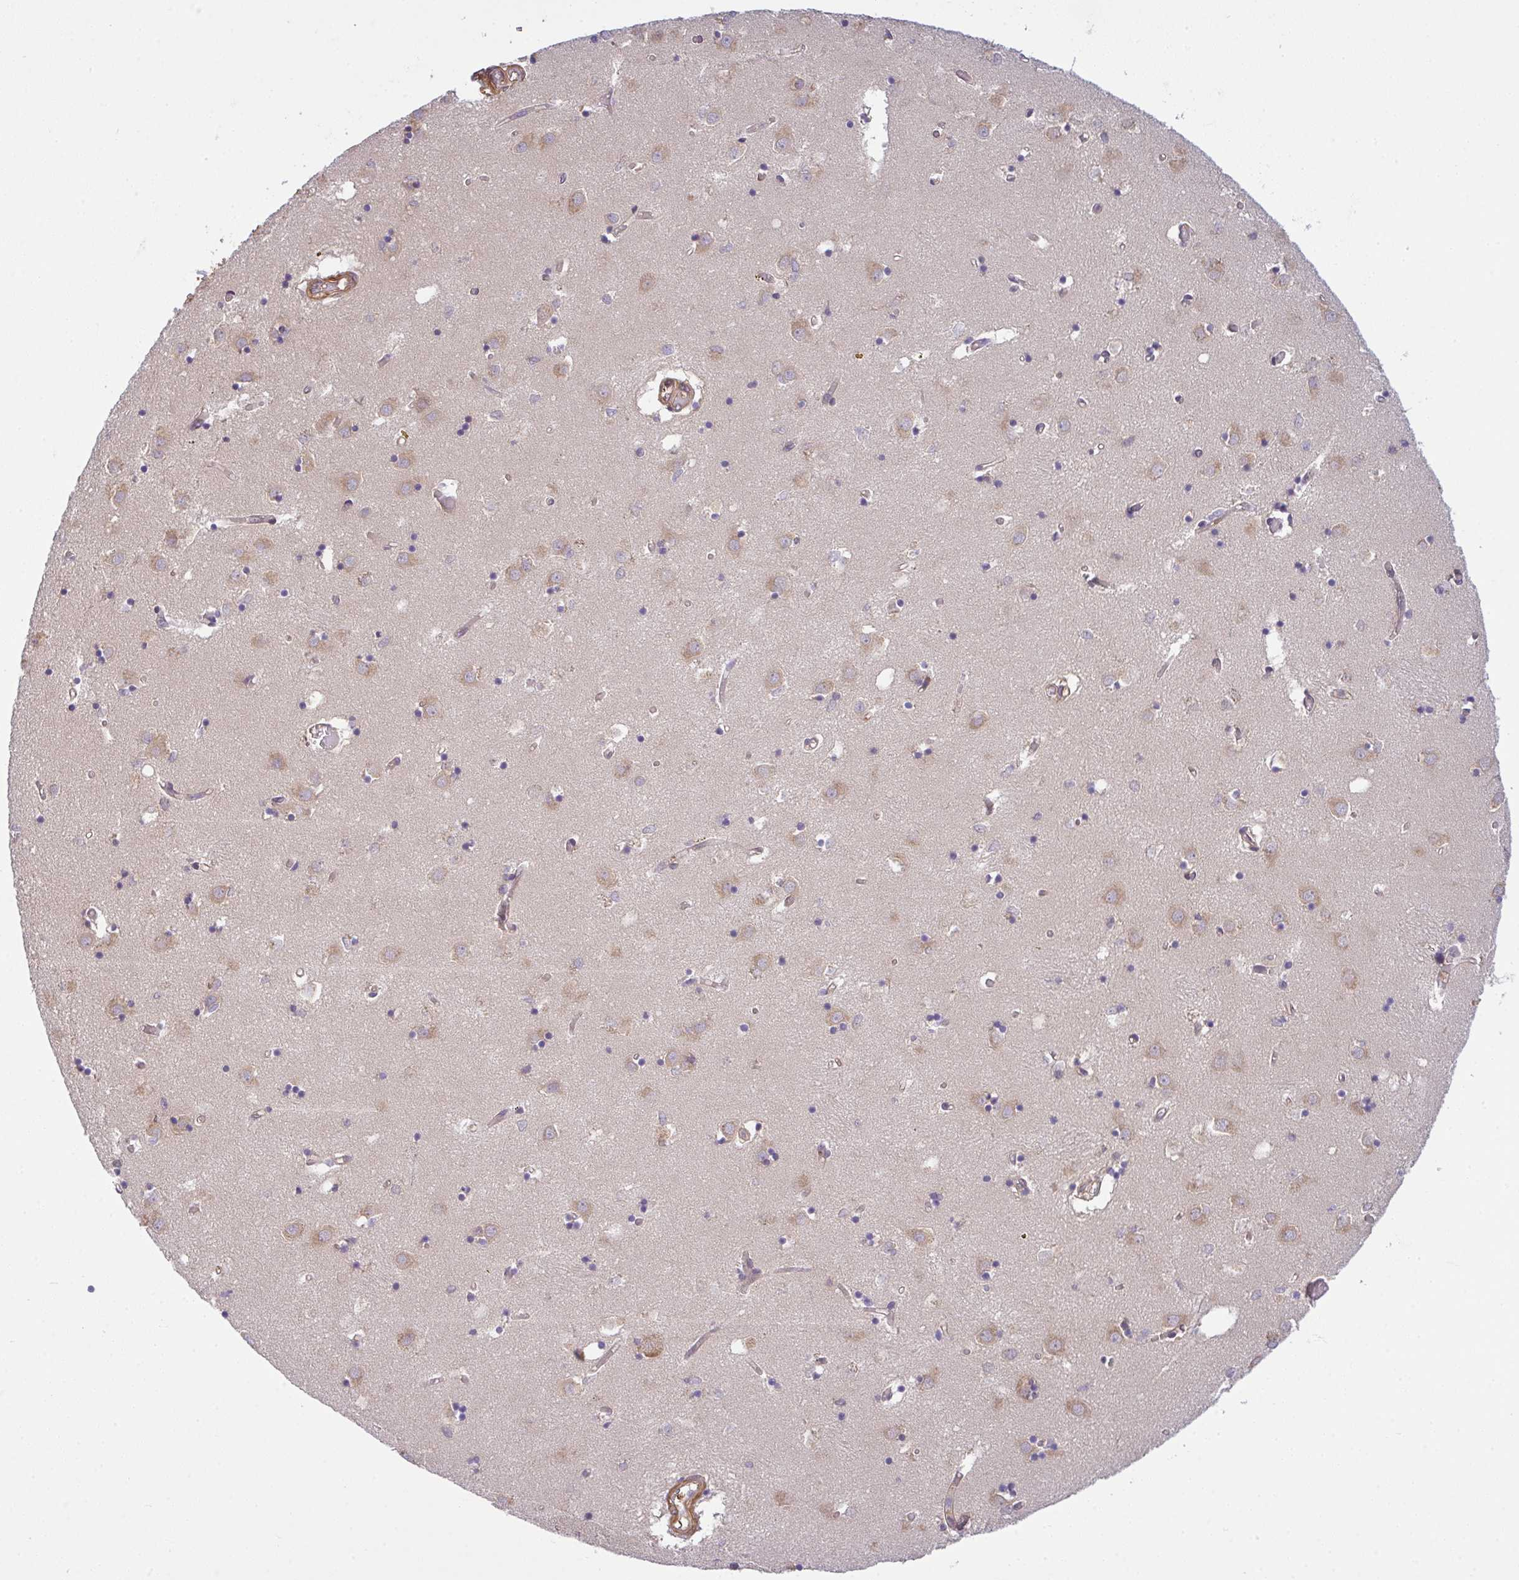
{"staining": {"intensity": "weak", "quantity": "<25%", "location": "cytoplasmic/membranous"}, "tissue": "caudate", "cell_type": "Glial cells", "image_type": "normal", "snomed": [{"axis": "morphology", "description": "Normal tissue, NOS"}, {"axis": "topography", "description": "Lateral ventricle wall"}], "caption": "IHC of benign human caudate reveals no staining in glial cells. (DAB IHC, high magnification).", "gene": "TMEM229A", "patient": {"sex": "male", "age": 70}}